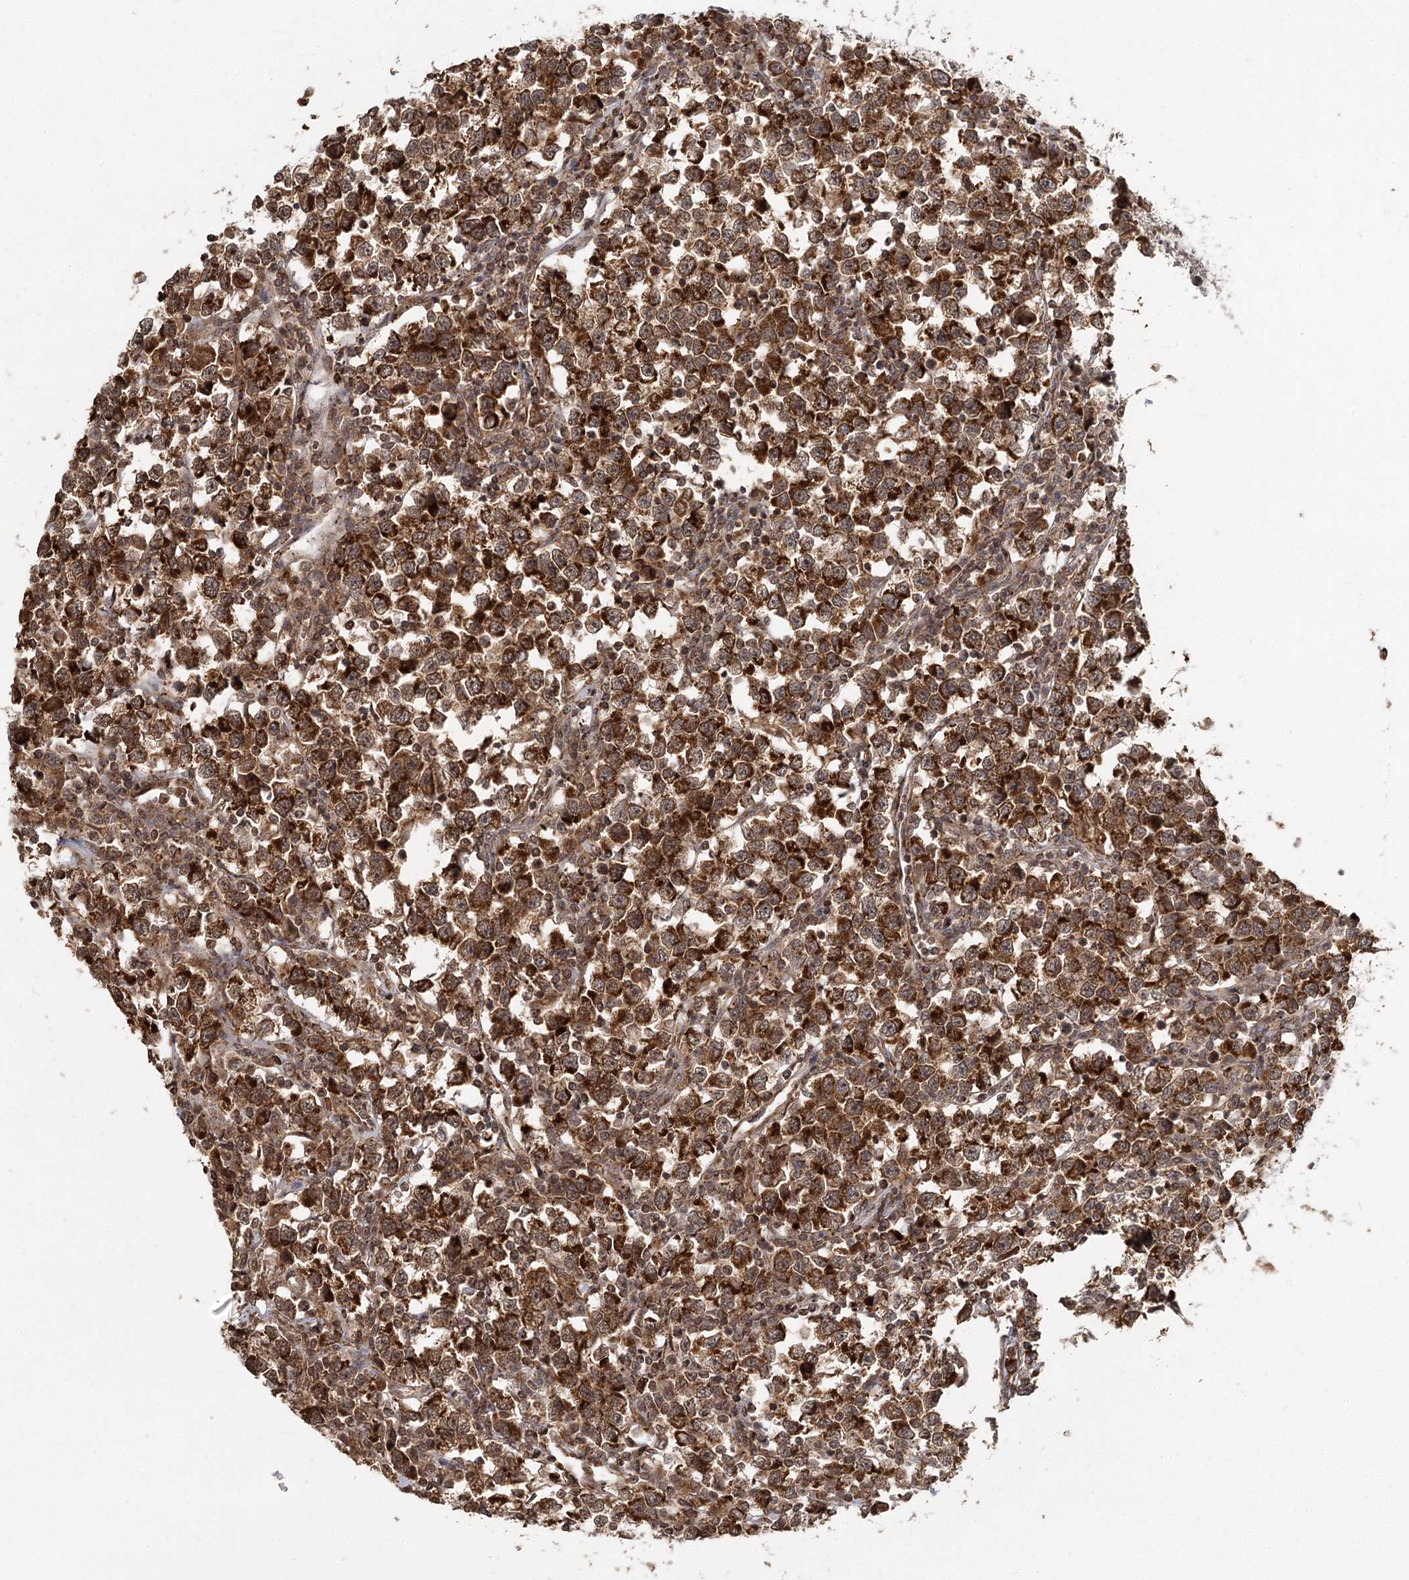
{"staining": {"intensity": "strong", "quantity": ">75%", "location": "cytoplasmic/membranous"}, "tissue": "testis cancer", "cell_type": "Tumor cells", "image_type": "cancer", "snomed": [{"axis": "morphology", "description": "Normal tissue, NOS"}, {"axis": "morphology", "description": "Seminoma, NOS"}, {"axis": "topography", "description": "Testis"}], "caption": "Testis seminoma stained for a protein (brown) reveals strong cytoplasmic/membranous positive staining in about >75% of tumor cells.", "gene": "MICU1", "patient": {"sex": "male", "age": 43}}